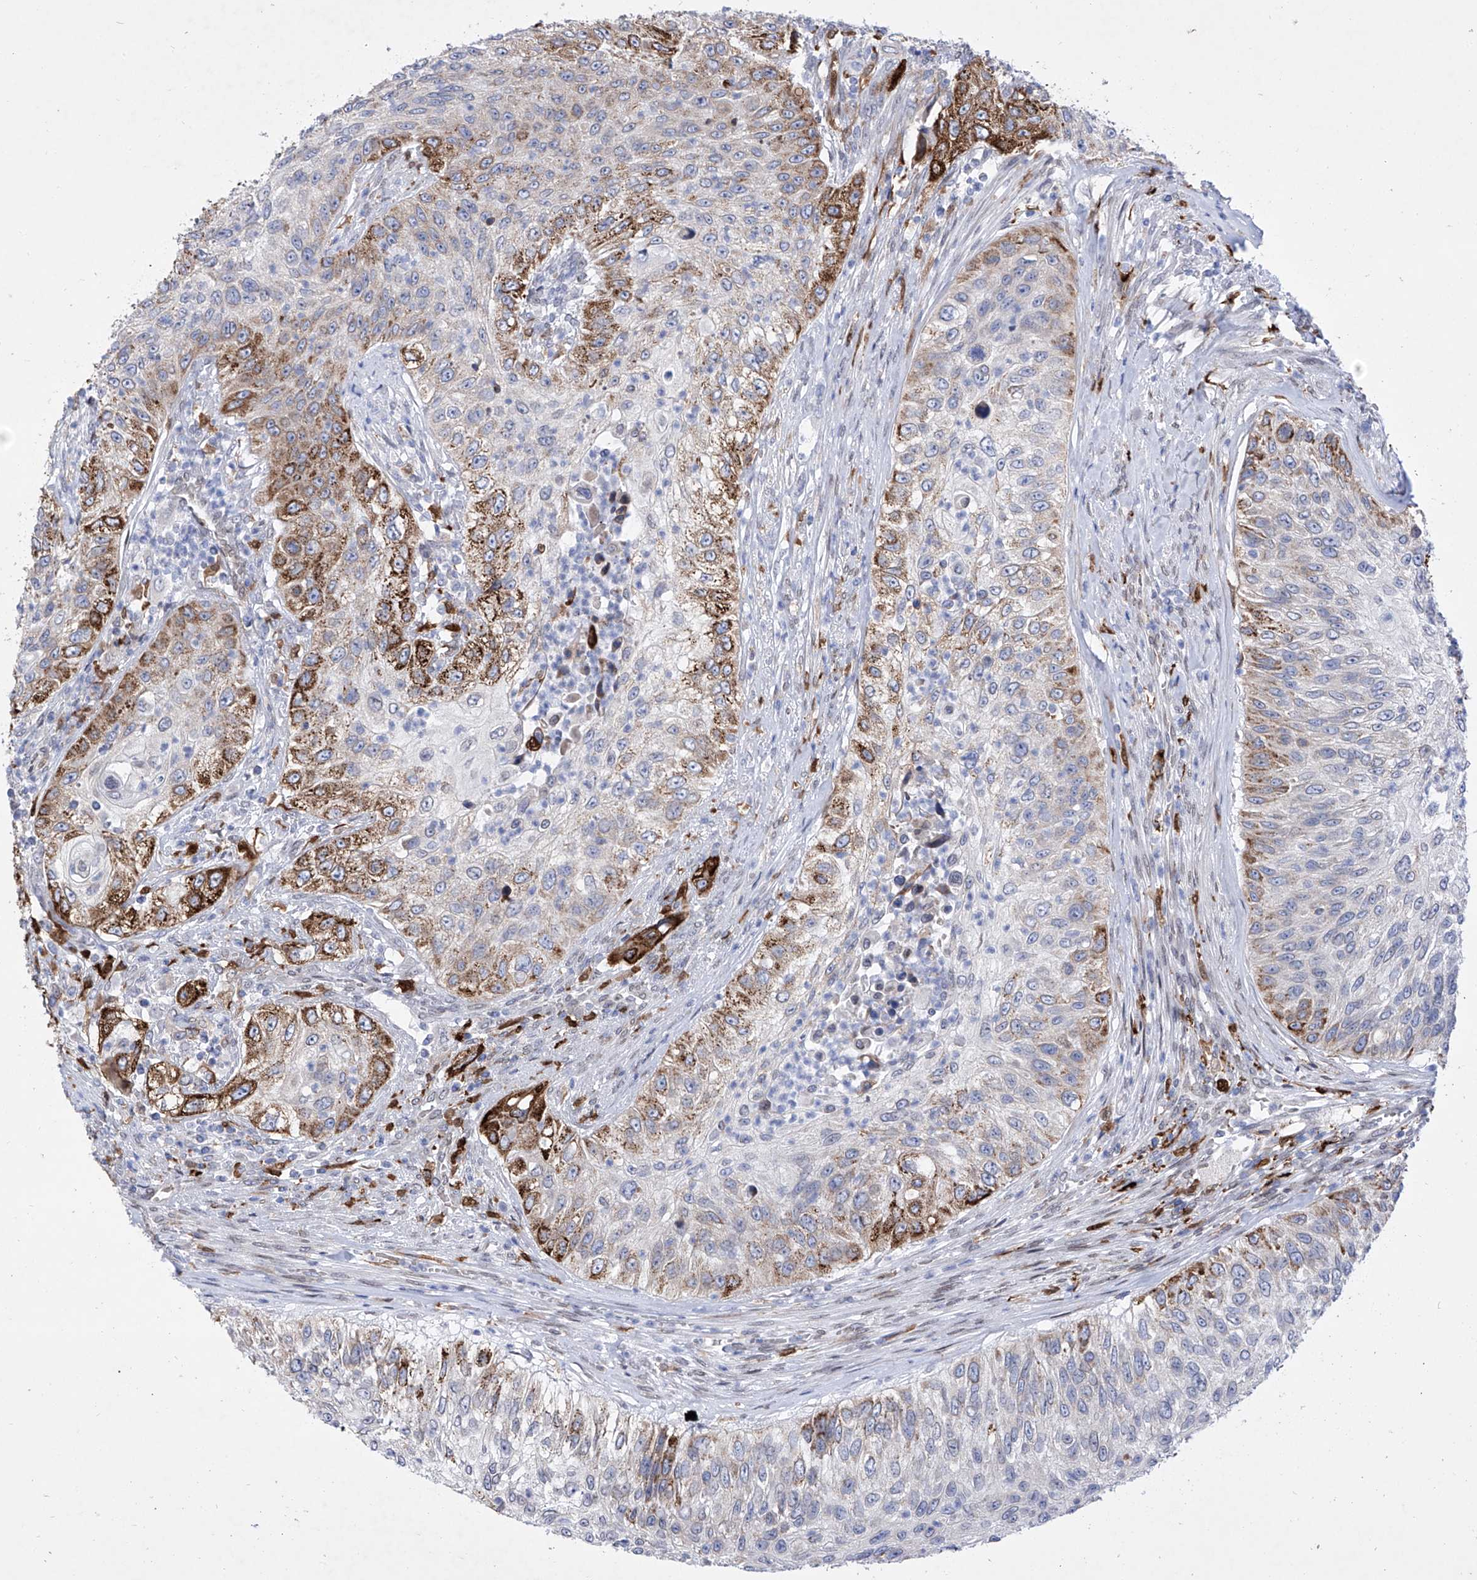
{"staining": {"intensity": "moderate", "quantity": "25%-75%", "location": "cytoplasmic/membranous"}, "tissue": "urothelial cancer", "cell_type": "Tumor cells", "image_type": "cancer", "snomed": [{"axis": "morphology", "description": "Urothelial carcinoma, High grade"}, {"axis": "topography", "description": "Urinary bladder"}], "caption": "This histopathology image shows urothelial cancer stained with immunohistochemistry (IHC) to label a protein in brown. The cytoplasmic/membranous of tumor cells show moderate positivity for the protein. Nuclei are counter-stained blue.", "gene": "LCLAT1", "patient": {"sex": "female", "age": 60}}